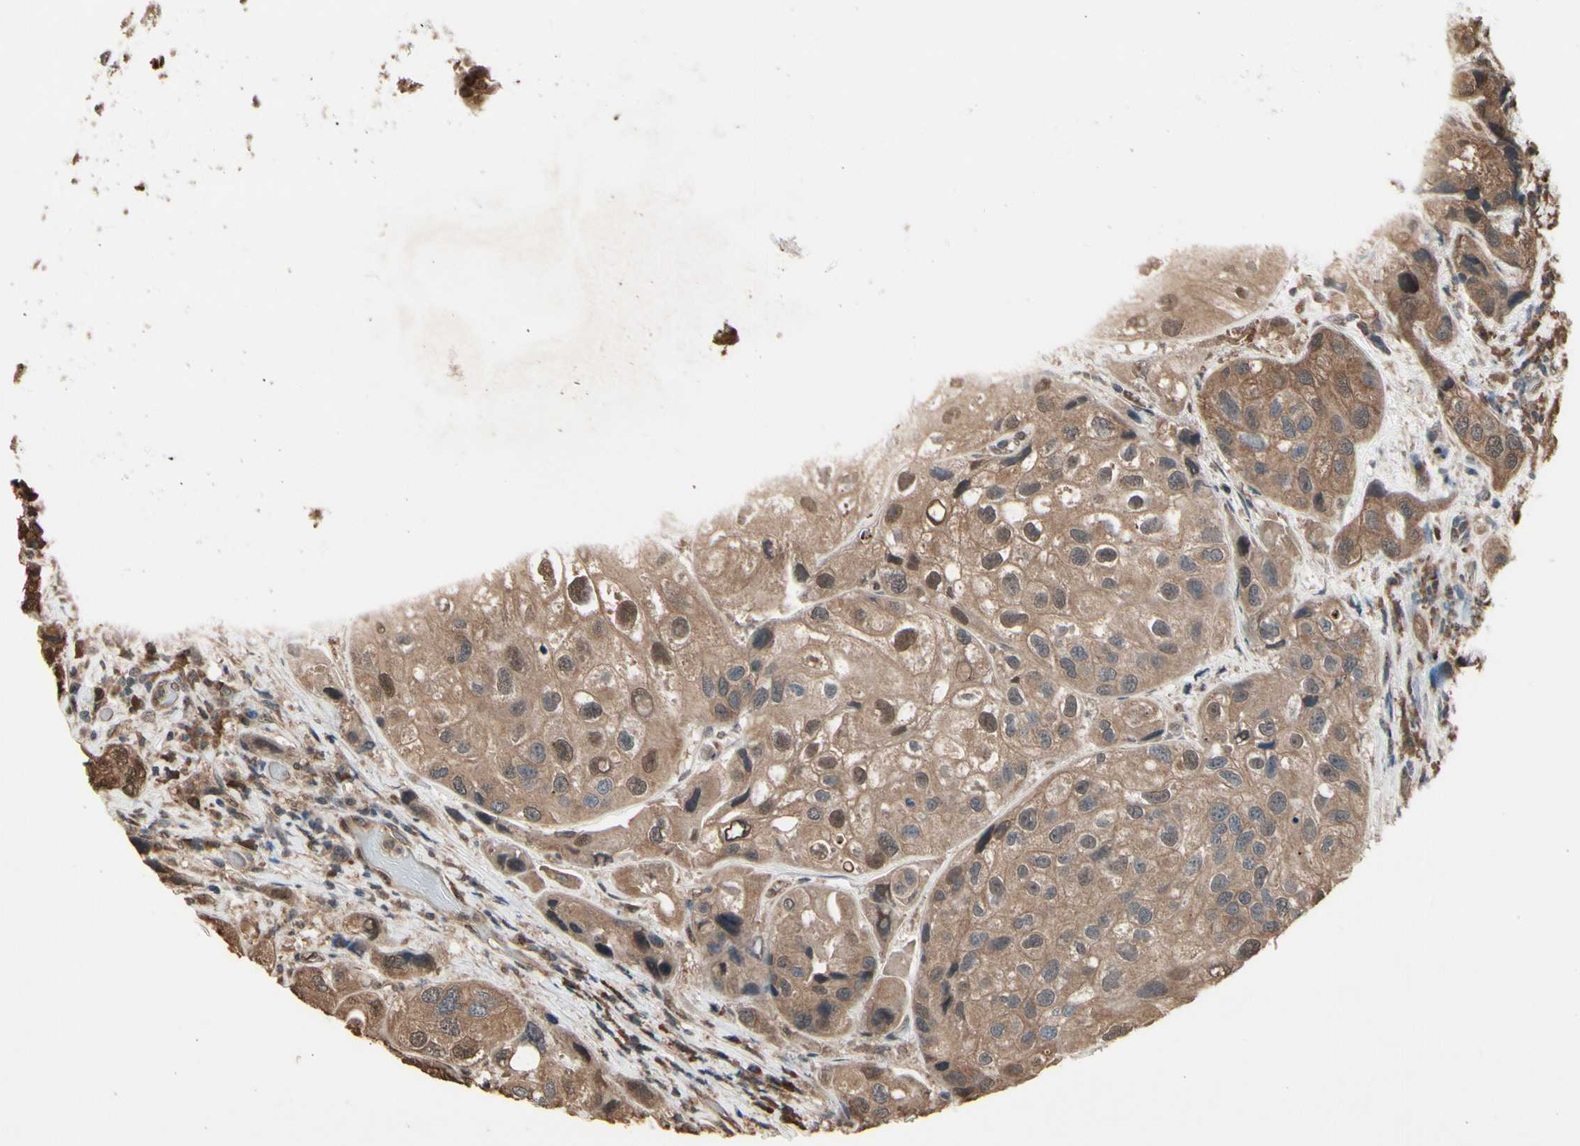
{"staining": {"intensity": "moderate", "quantity": ">75%", "location": "cytoplasmic/membranous,nuclear"}, "tissue": "urothelial cancer", "cell_type": "Tumor cells", "image_type": "cancer", "snomed": [{"axis": "morphology", "description": "Urothelial carcinoma, High grade"}, {"axis": "topography", "description": "Urinary bladder"}], "caption": "Immunohistochemical staining of human urothelial cancer displays medium levels of moderate cytoplasmic/membranous and nuclear positivity in about >75% of tumor cells.", "gene": "PNPLA7", "patient": {"sex": "female", "age": 64}}